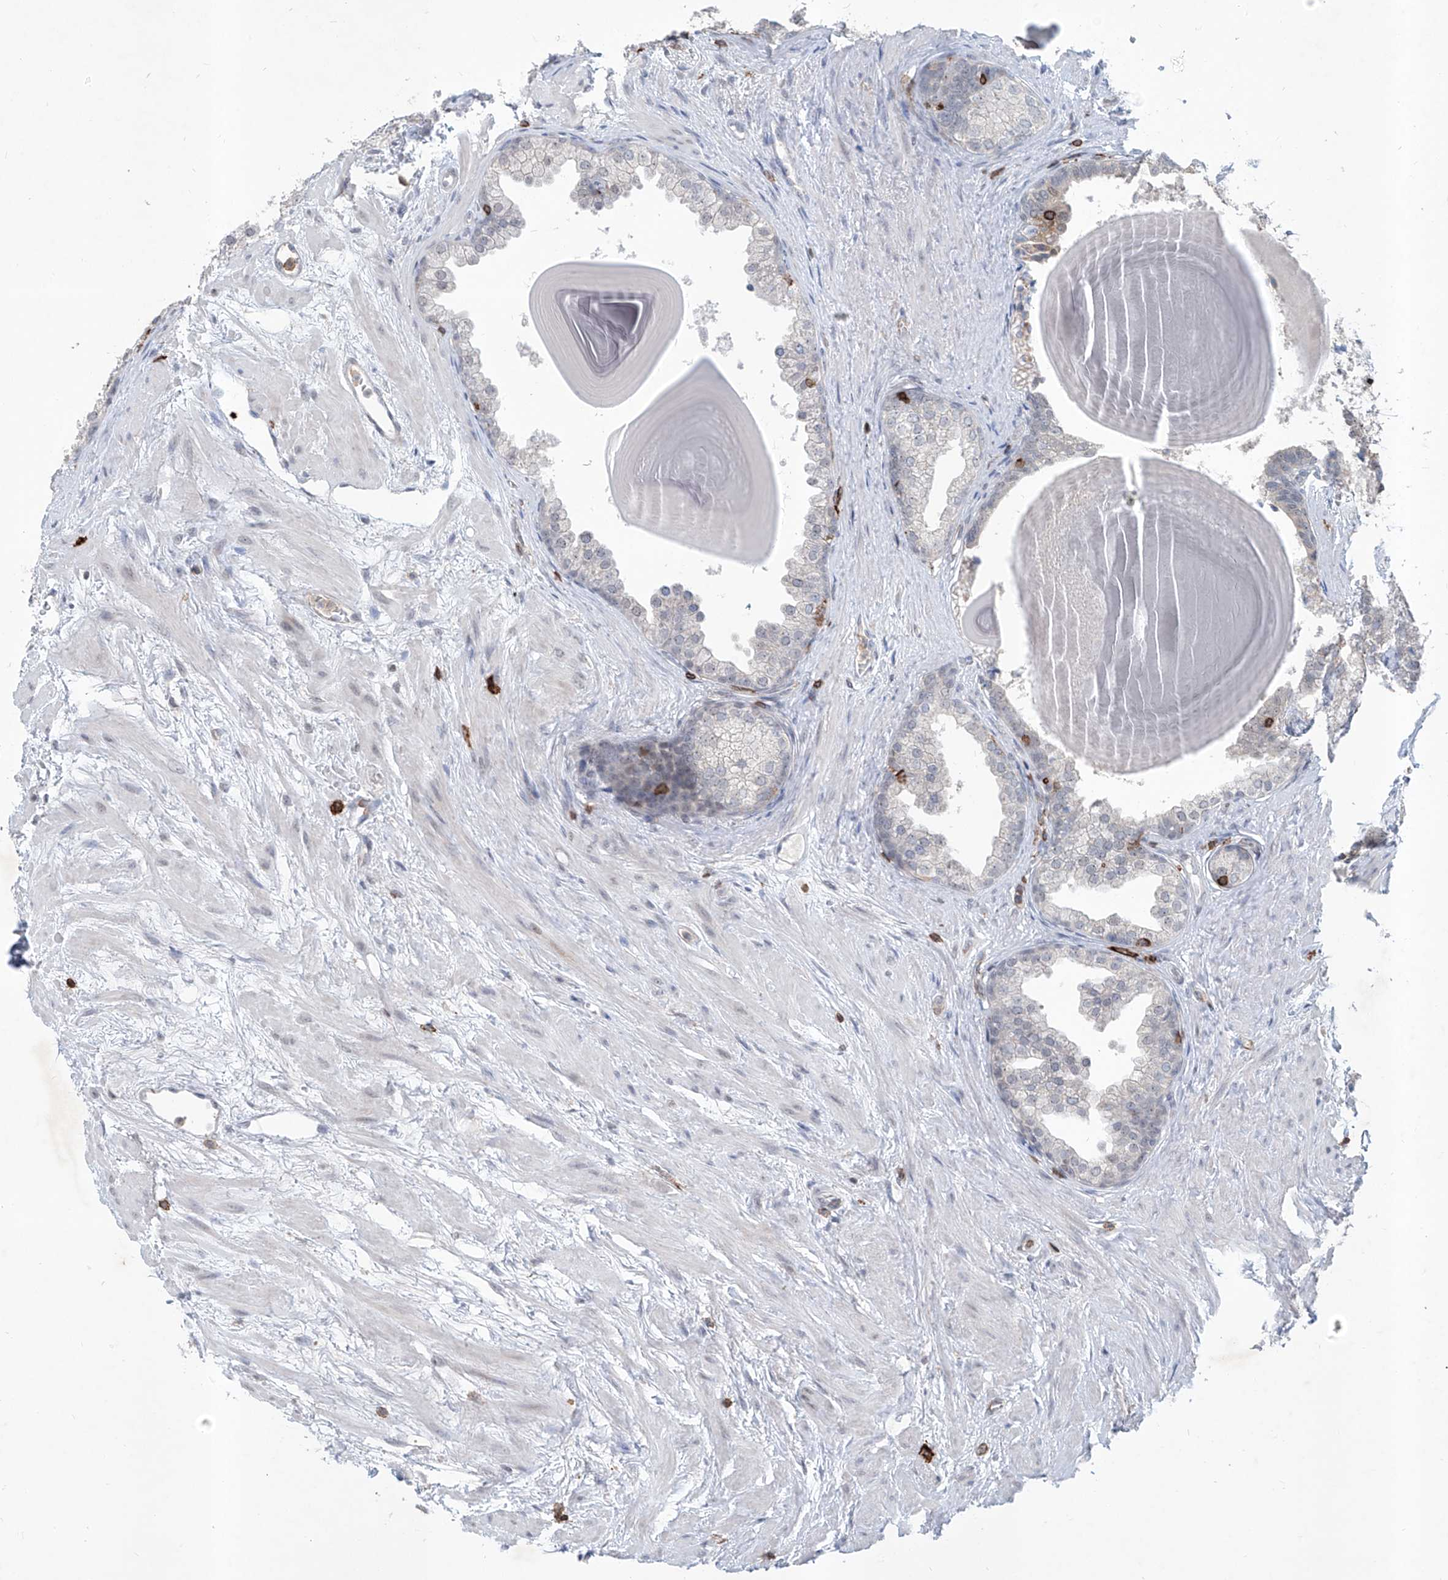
{"staining": {"intensity": "negative", "quantity": "none", "location": "none"}, "tissue": "prostate", "cell_type": "Glandular cells", "image_type": "normal", "snomed": [{"axis": "morphology", "description": "Normal tissue, NOS"}, {"axis": "topography", "description": "Prostate"}], "caption": "Immunohistochemistry image of normal human prostate stained for a protein (brown), which shows no positivity in glandular cells.", "gene": "ZBTB48", "patient": {"sex": "male", "age": 48}}